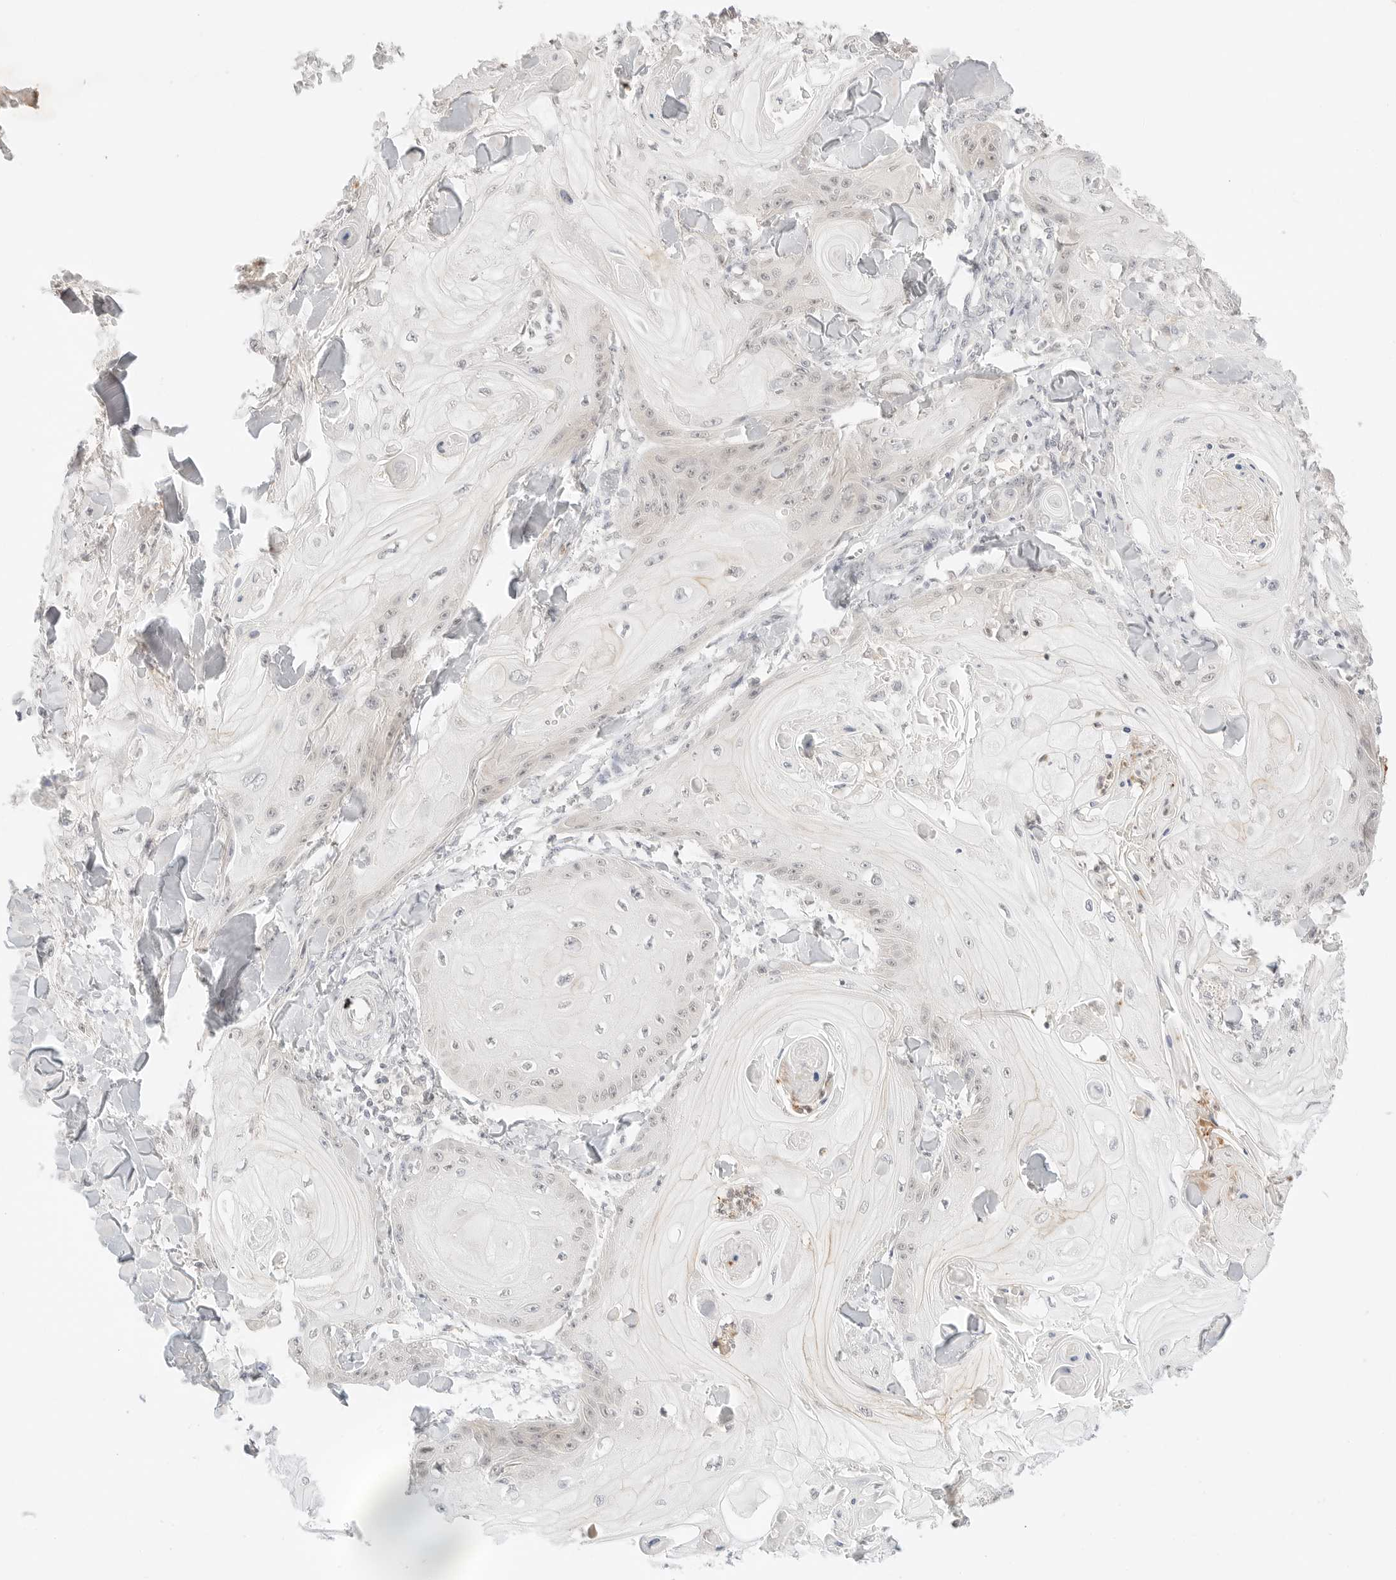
{"staining": {"intensity": "negative", "quantity": "none", "location": "none"}, "tissue": "skin cancer", "cell_type": "Tumor cells", "image_type": "cancer", "snomed": [{"axis": "morphology", "description": "Squamous cell carcinoma, NOS"}, {"axis": "topography", "description": "Skin"}], "caption": "Protein analysis of squamous cell carcinoma (skin) reveals no significant expression in tumor cells.", "gene": "GNAS", "patient": {"sex": "male", "age": 74}}